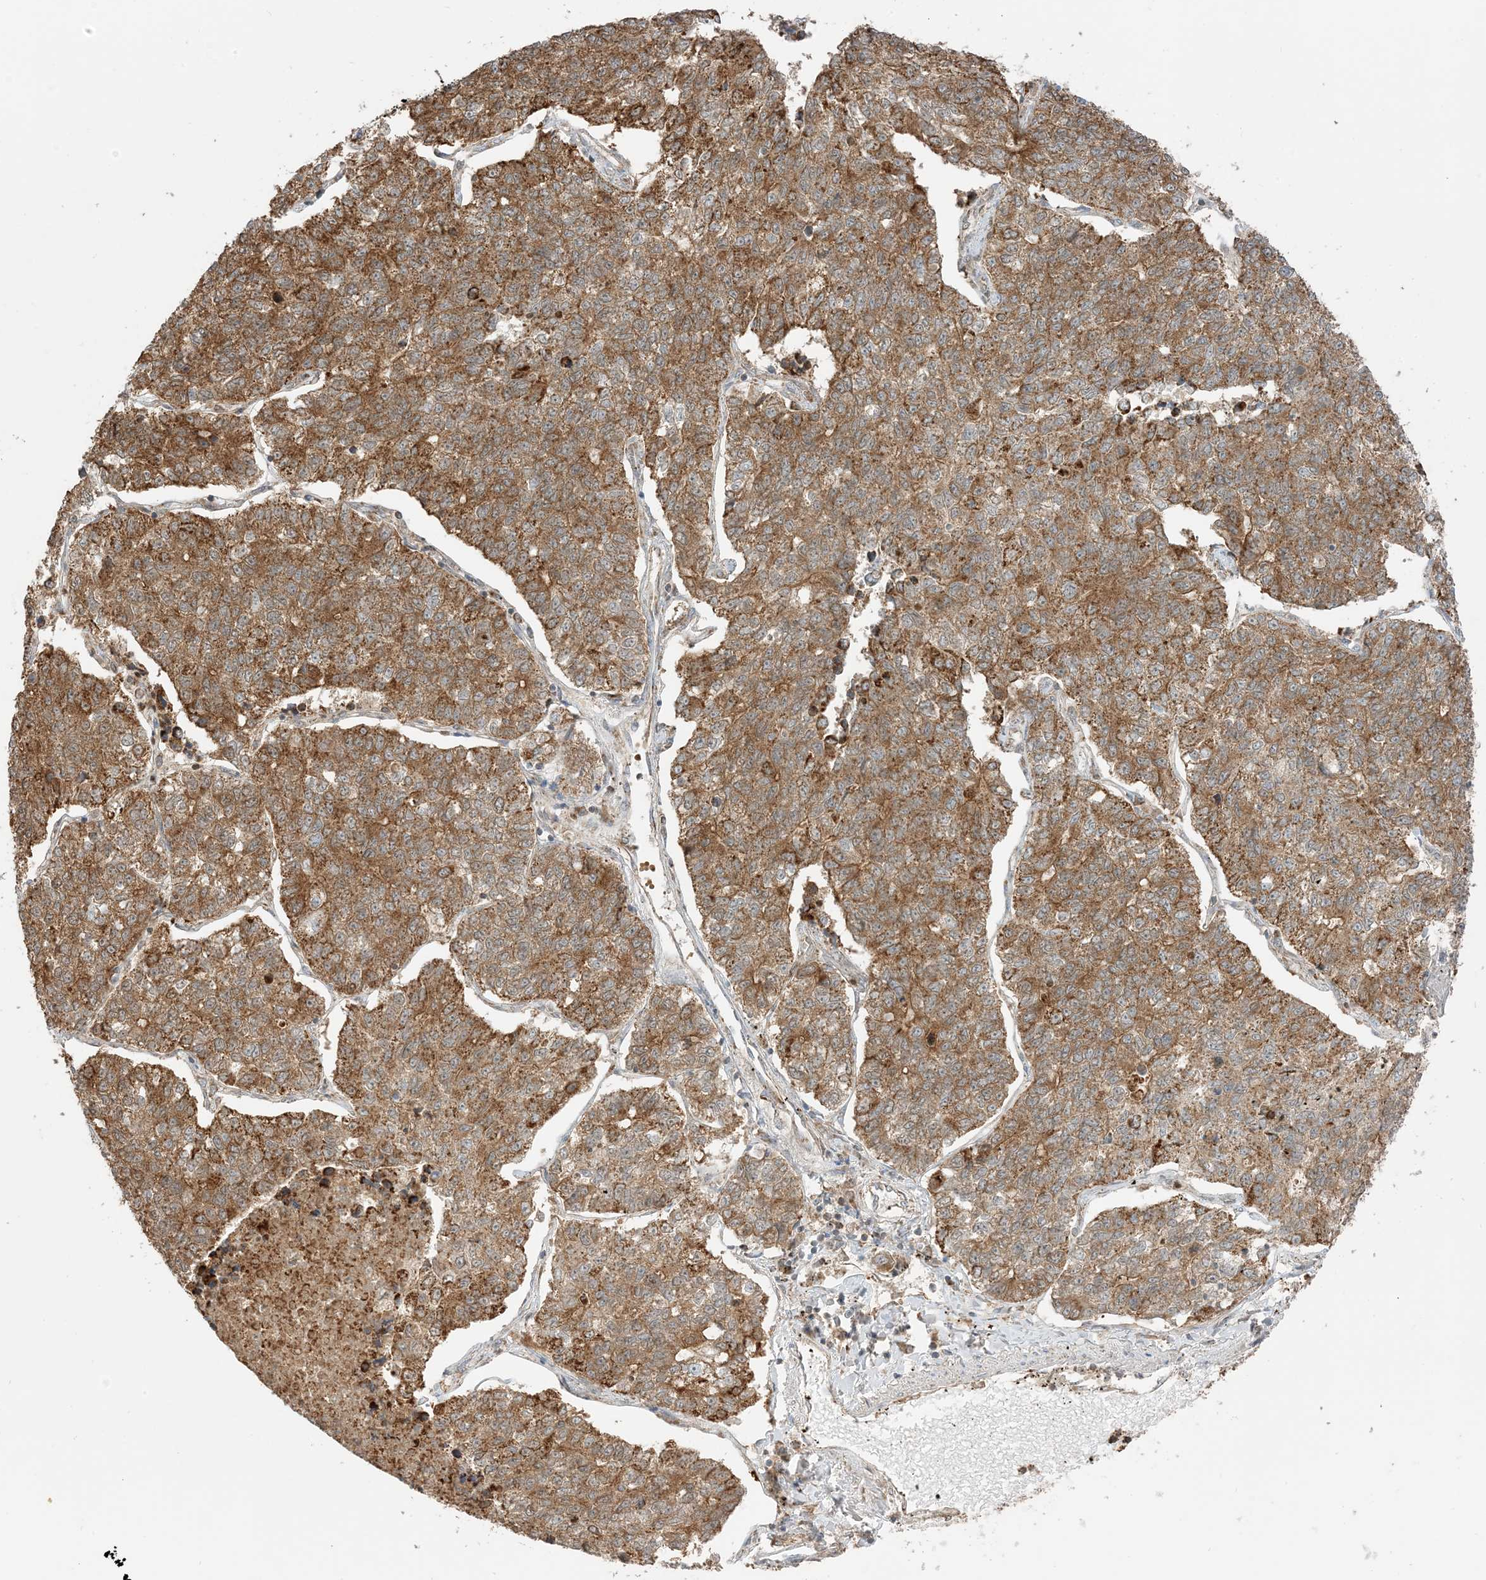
{"staining": {"intensity": "strong", "quantity": ">75%", "location": "cytoplasmic/membranous"}, "tissue": "lung cancer", "cell_type": "Tumor cells", "image_type": "cancer", "snomed": [{"axis": "morphology", "description": "Adenocarcinoma, NOS"}, {"axis": "topography", "description": "Lung"}], "caption": "Tumor cells demonstrate high levels of strong cytoplasmic/membranous positivity in about >75% of cells in human lung adenocarcinoma.", "gene": "N4BP3", "patient": {"sex": "male", "age": 49}}